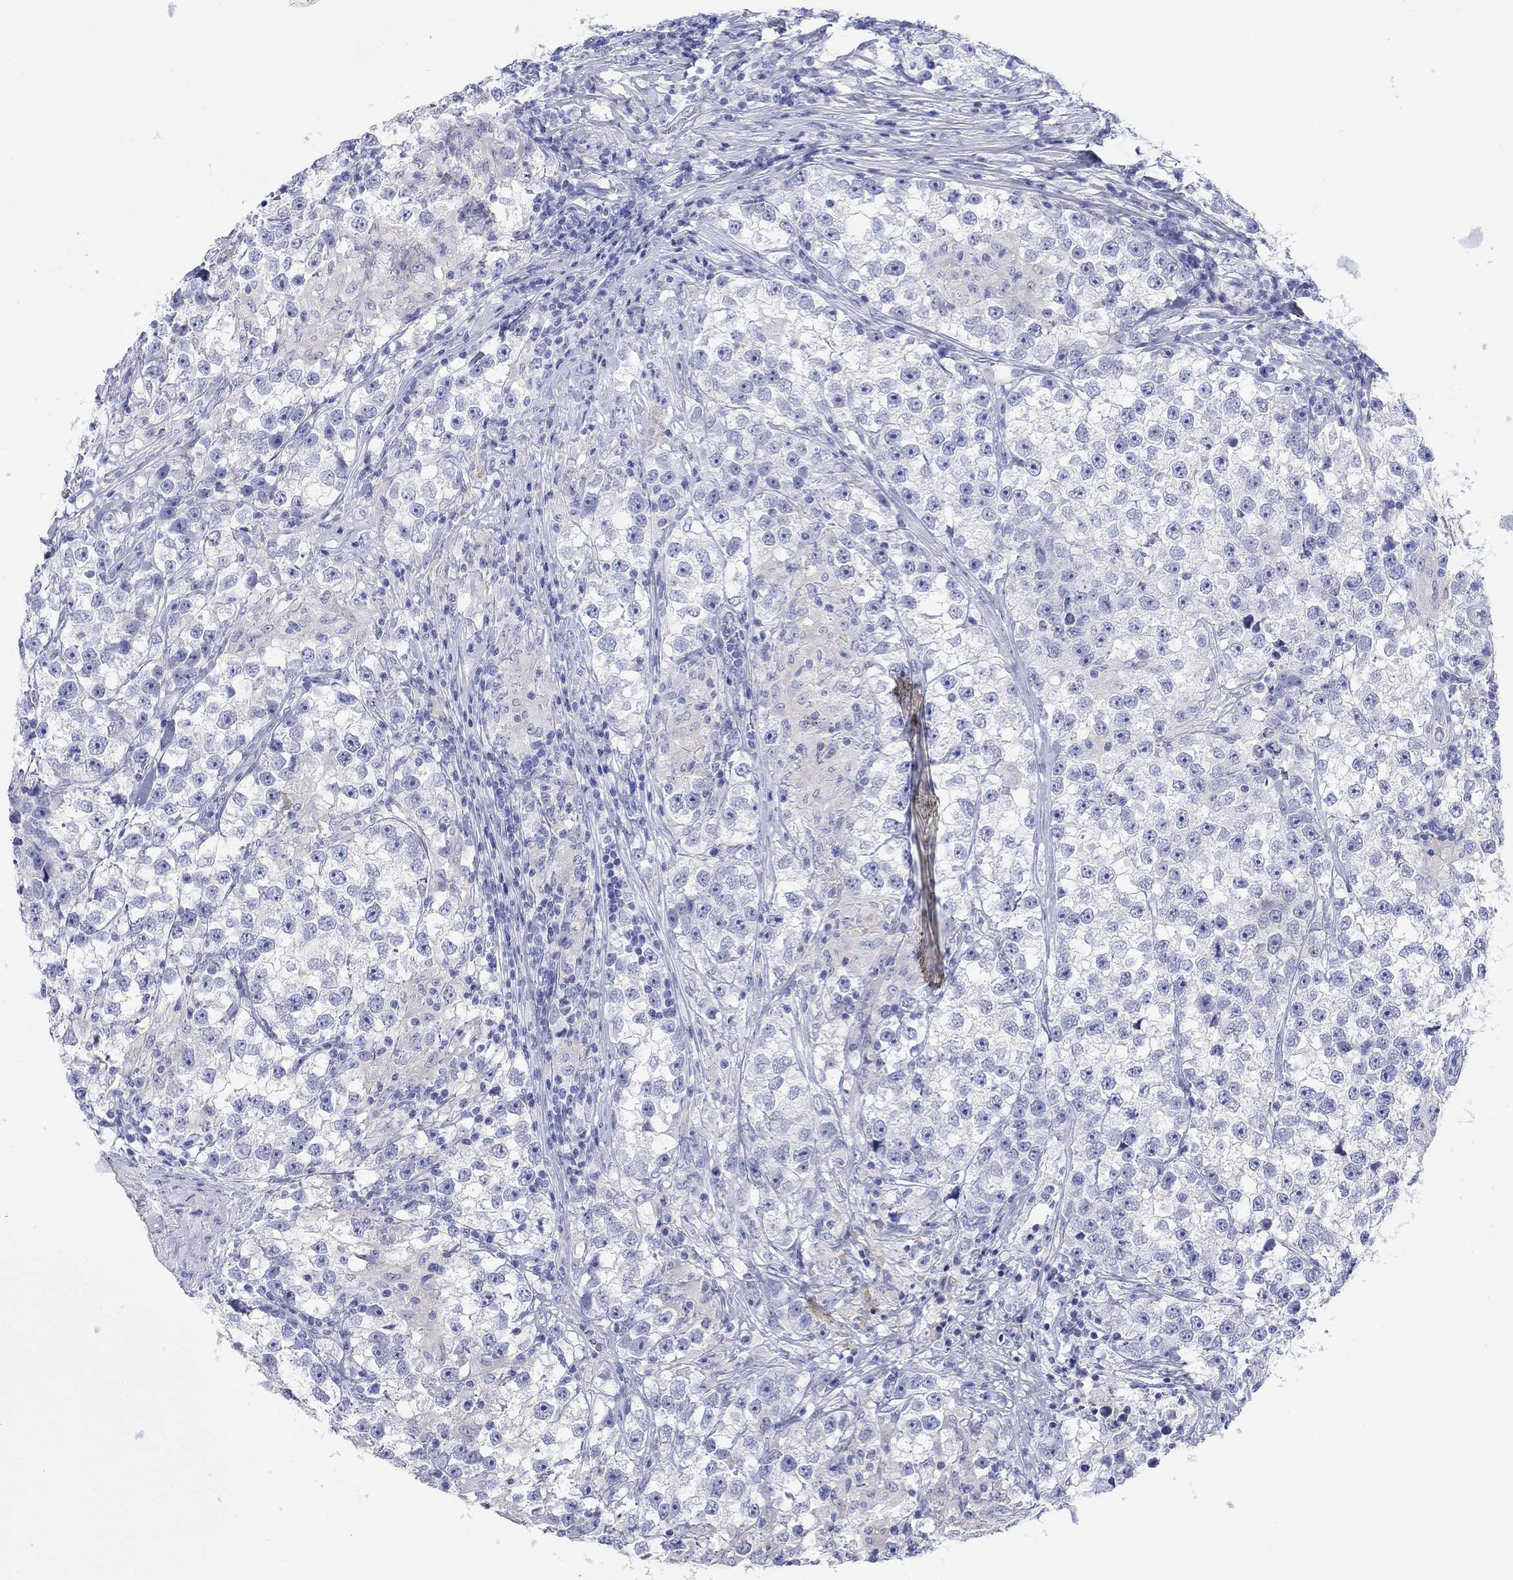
{"staining": {"intensity": "negative", "quantity": "none", "location": "none"}, "tissue": "testis cancer", "cell_type": "Tumor cells", "image_type": "cancer", "snomed": [{"axis": "morphology", "description": "Seminoma, NOS"}, {"axis": "topography", "description": "Testis"}], "caption": "Protein analysis of testis cancer displays no significant positivity in tumor cells.", "gene": "ATP1B1", "patient": {"sex": "male", "age": 46}}